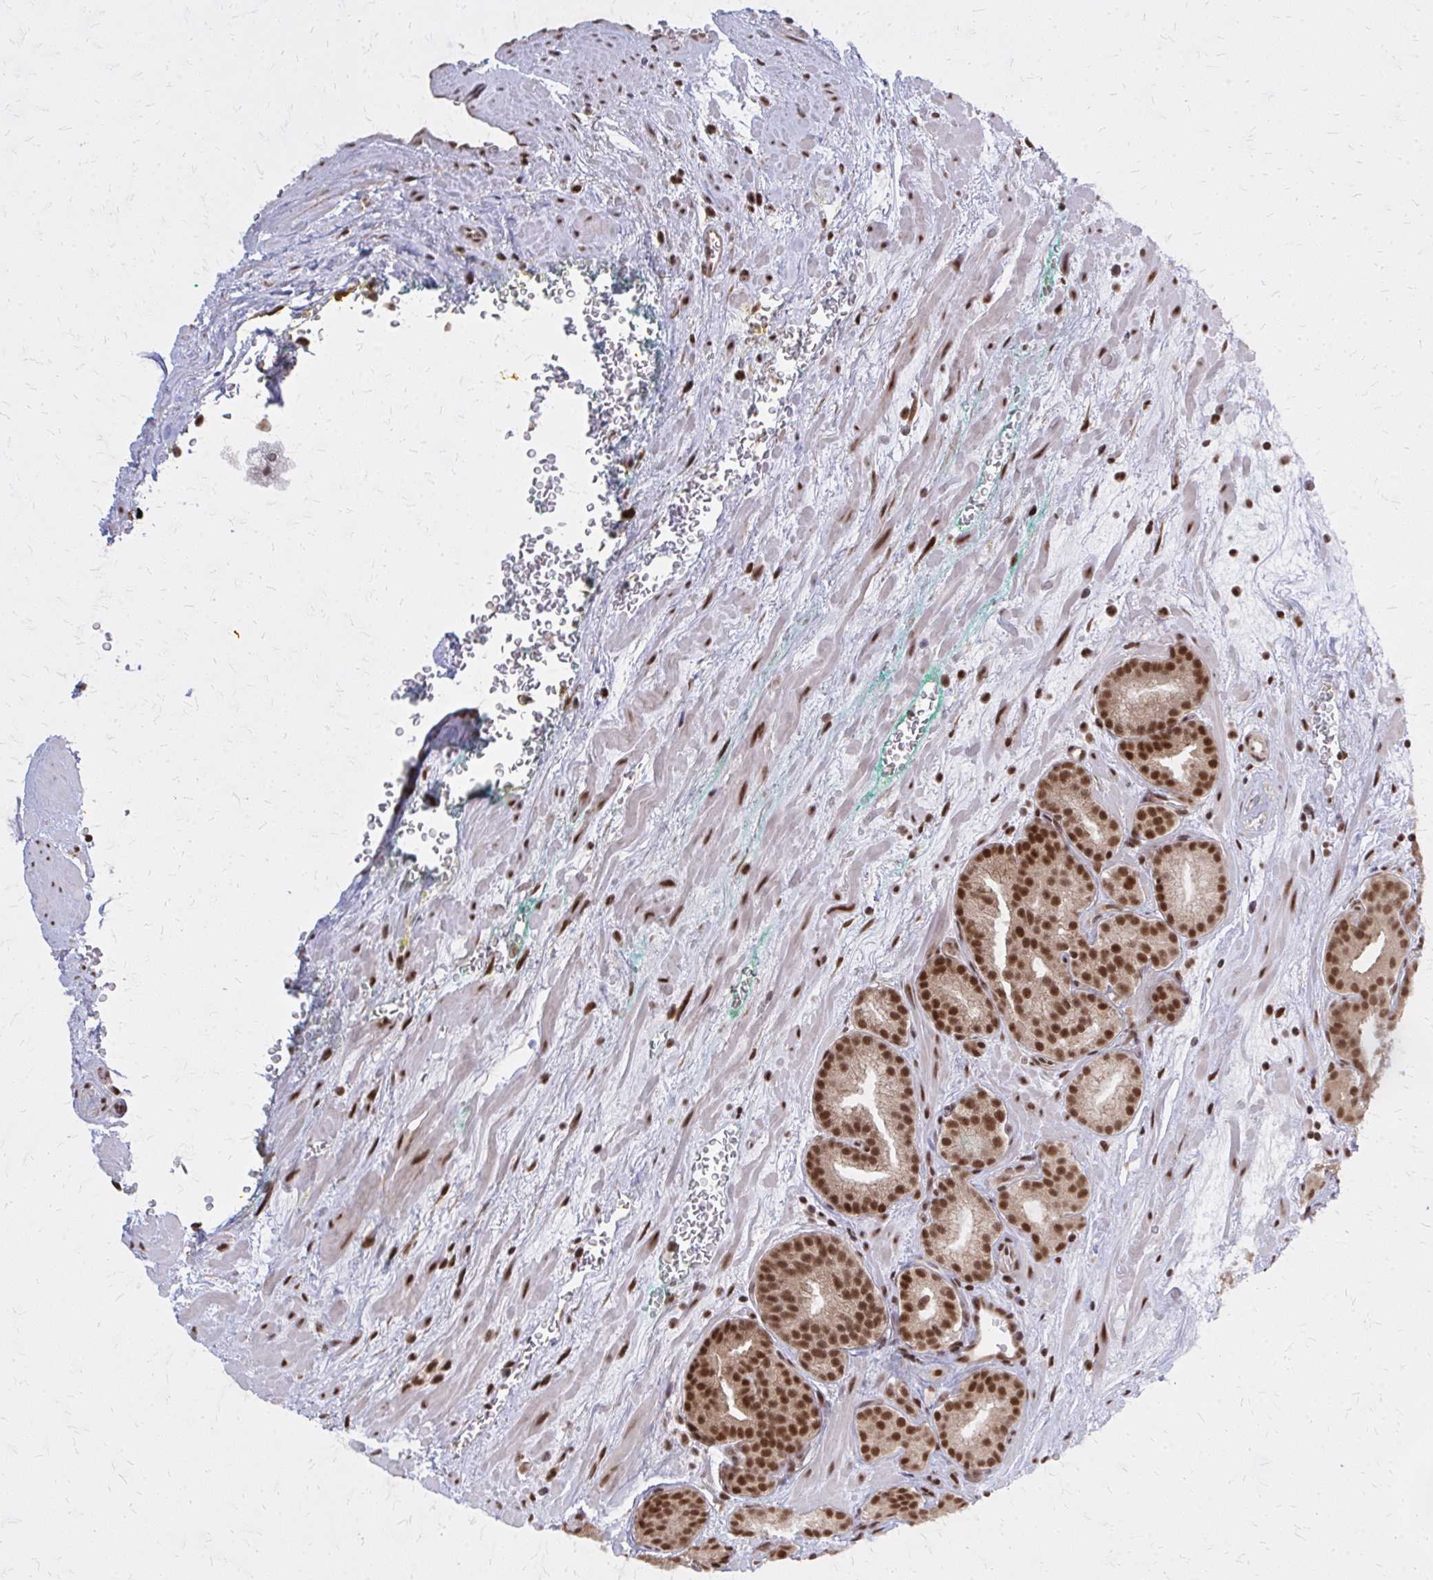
{"staining": {"intensity": "moderate", "quantity": ">75%", "location": "nuclear"}, "tissue": "prostate cancer", "cell_type": "Tumor cells", "image_type": "cancer", "snomed": [{"axis": "morphology", "description": "Adenocarcinoma, High grade"}, {"axis": "topography", "description": "Prostate"}], "caption": "There is medium levels of moderate nuclear positivity in tumor cells of high-grade adenocarcinoma (prostate), as demonstrated by immunohistochemical staining (brown color).", "gene": "HDAC3", "patient": {"sex": "male", "age": 66}}